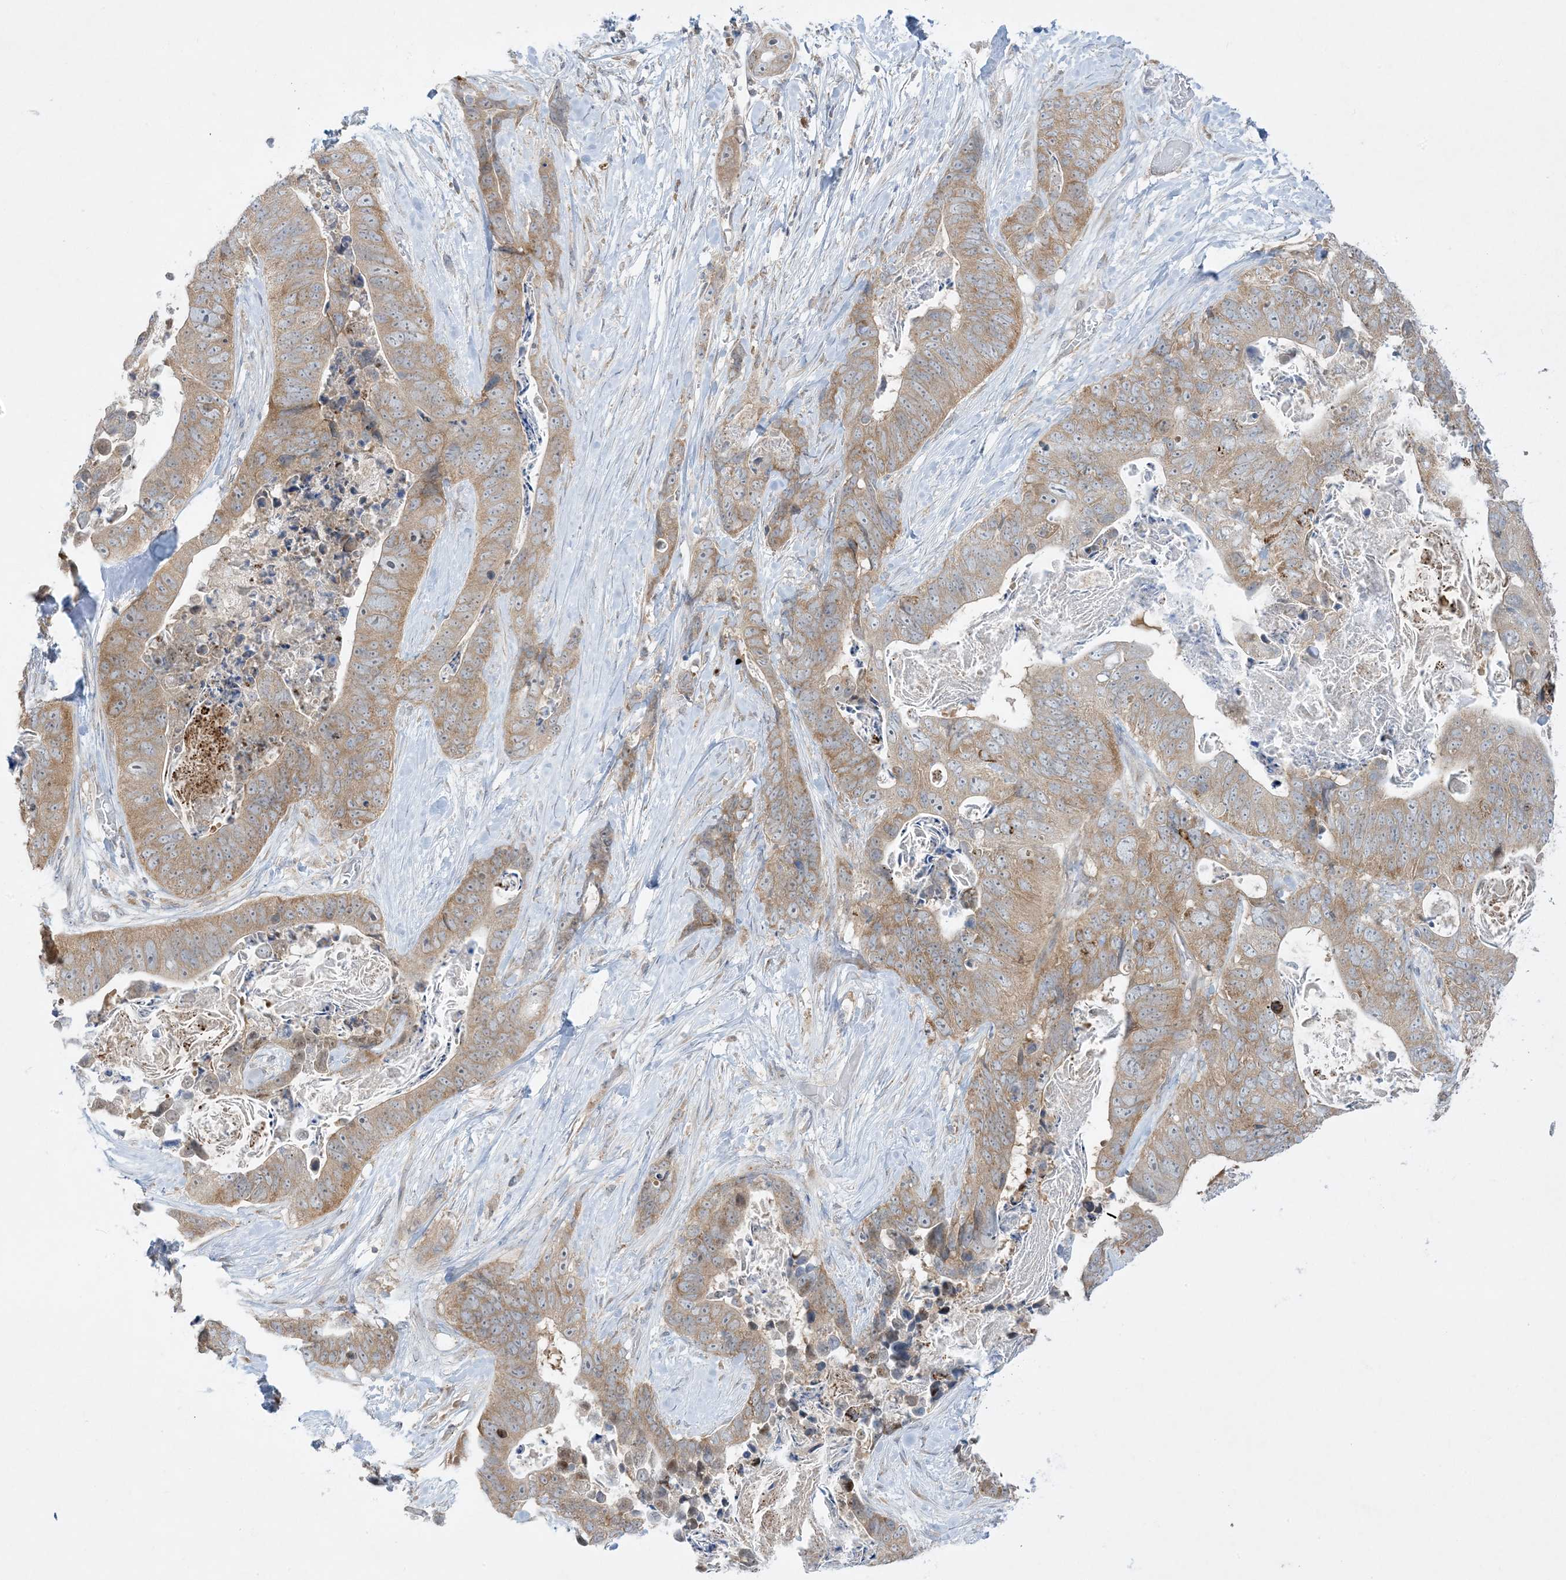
{"staining": {"intensity": "moderate", "quantity": ">75%", "location": "cytoplasmic/membranous"}, "tissue": "stomach cancer", "cell_type": "Tumor cells", "image_type": "cancer", "snomed": [{"axis": "morphology", "description": "Adenocarcinoma, NOS"}, {"axis": "topography", "description": "Stomach"}], "caption": "Tumor cells display medium levels of moderate cytoplasmic/membranous expression in about >75% of cells in stomach cancer.", "gene": "RPP40", "patient": {"sex": "female", "age": 89}}